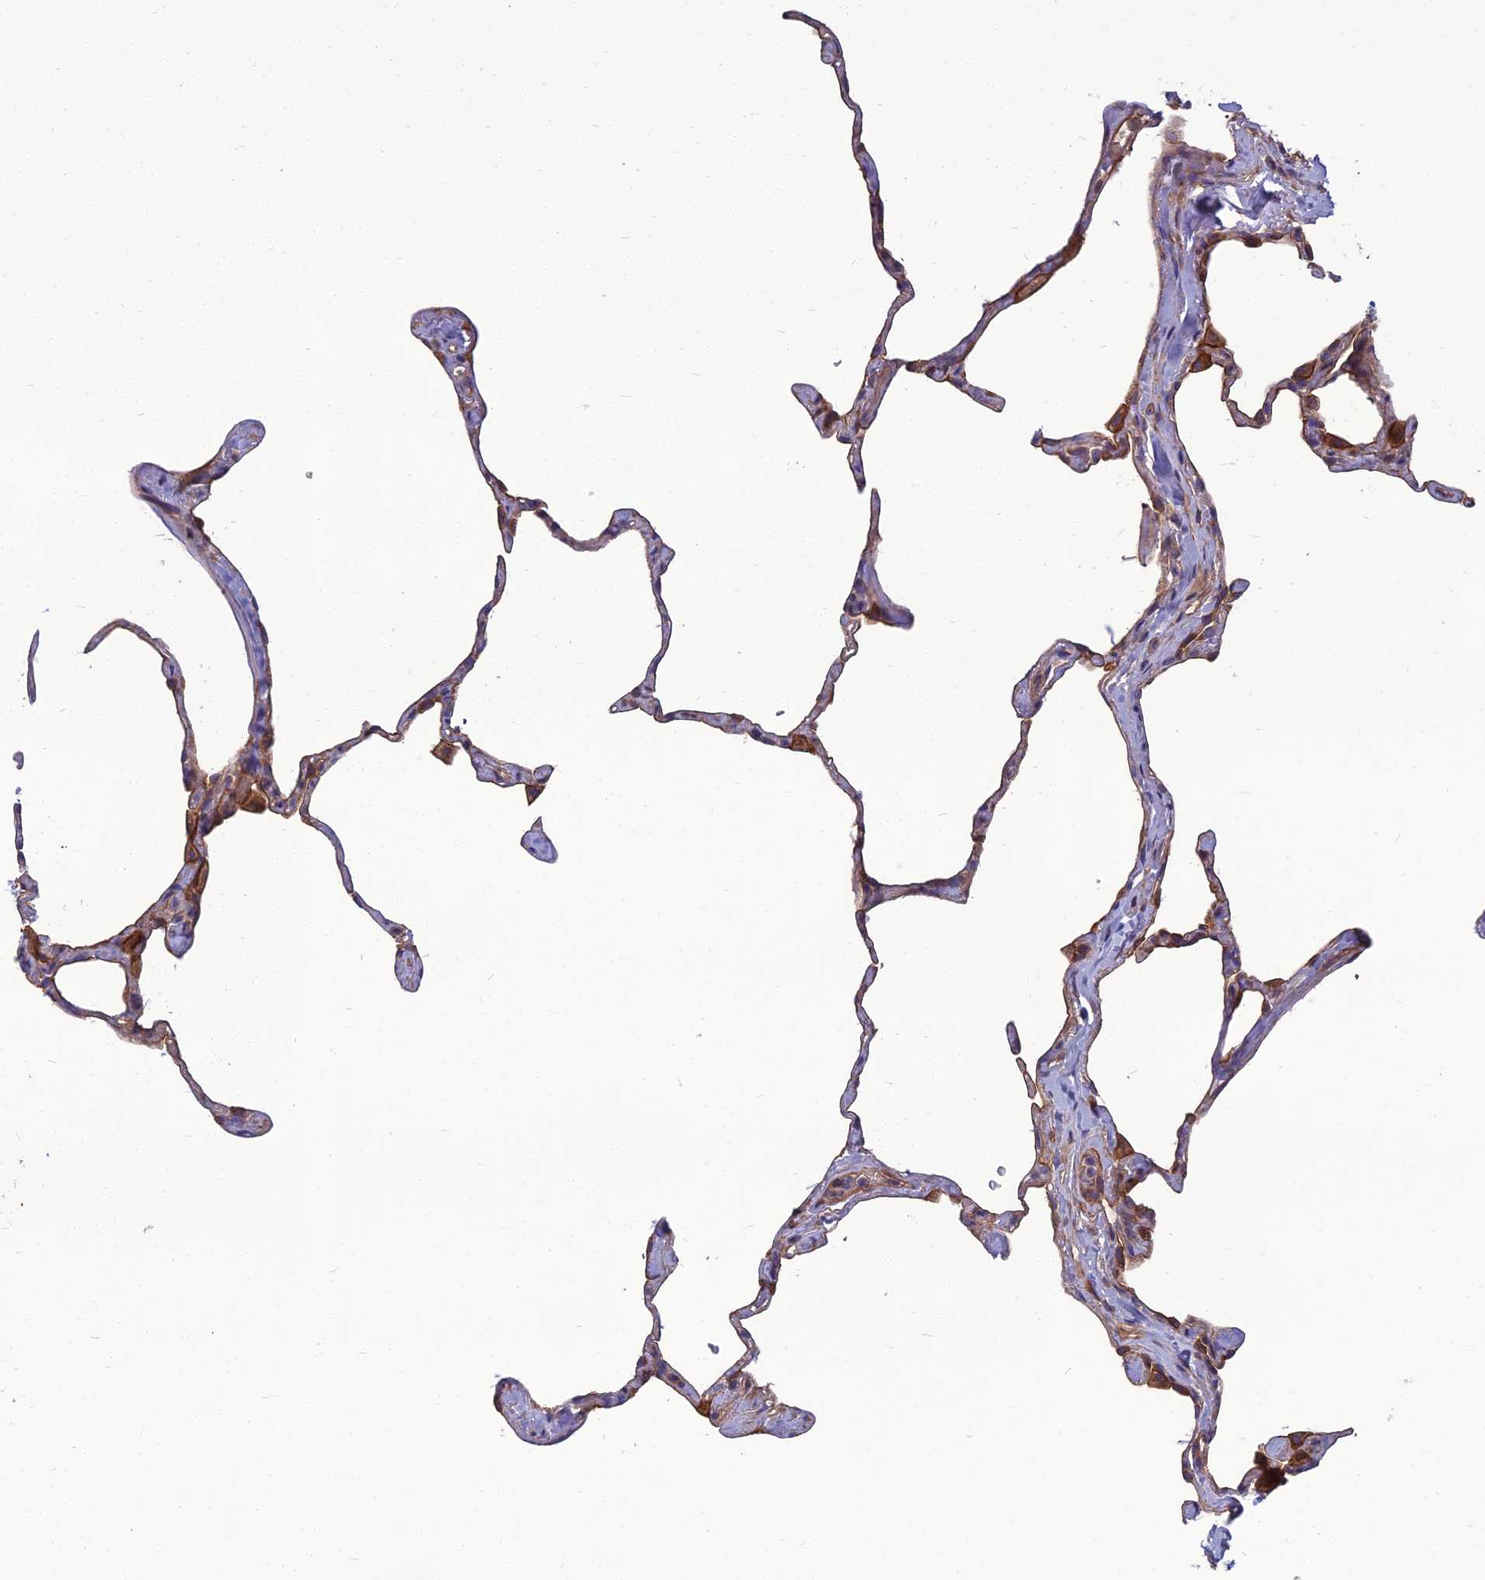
{"staining": {"intensity": "moderate", "quantity": "25%-75%", "location": "cytoplasmic/membranous"}, "tissue": "lung", "cell_type": "Alveolar cells", "image_type": "normal", "snomed": [{"axis": "morphology", "description": "Normal tissue, NOS"}, {"axis": "topography", "description": "Lung"}], "caption": "There is medium levels of moderate cytoplasmic/membranous expression in alveolar cells of benign lung, as demonstrated by immunohistochemical staining (brown color).", "gene": "WDR24", "patient": {"sex": "male", "age": 65}}